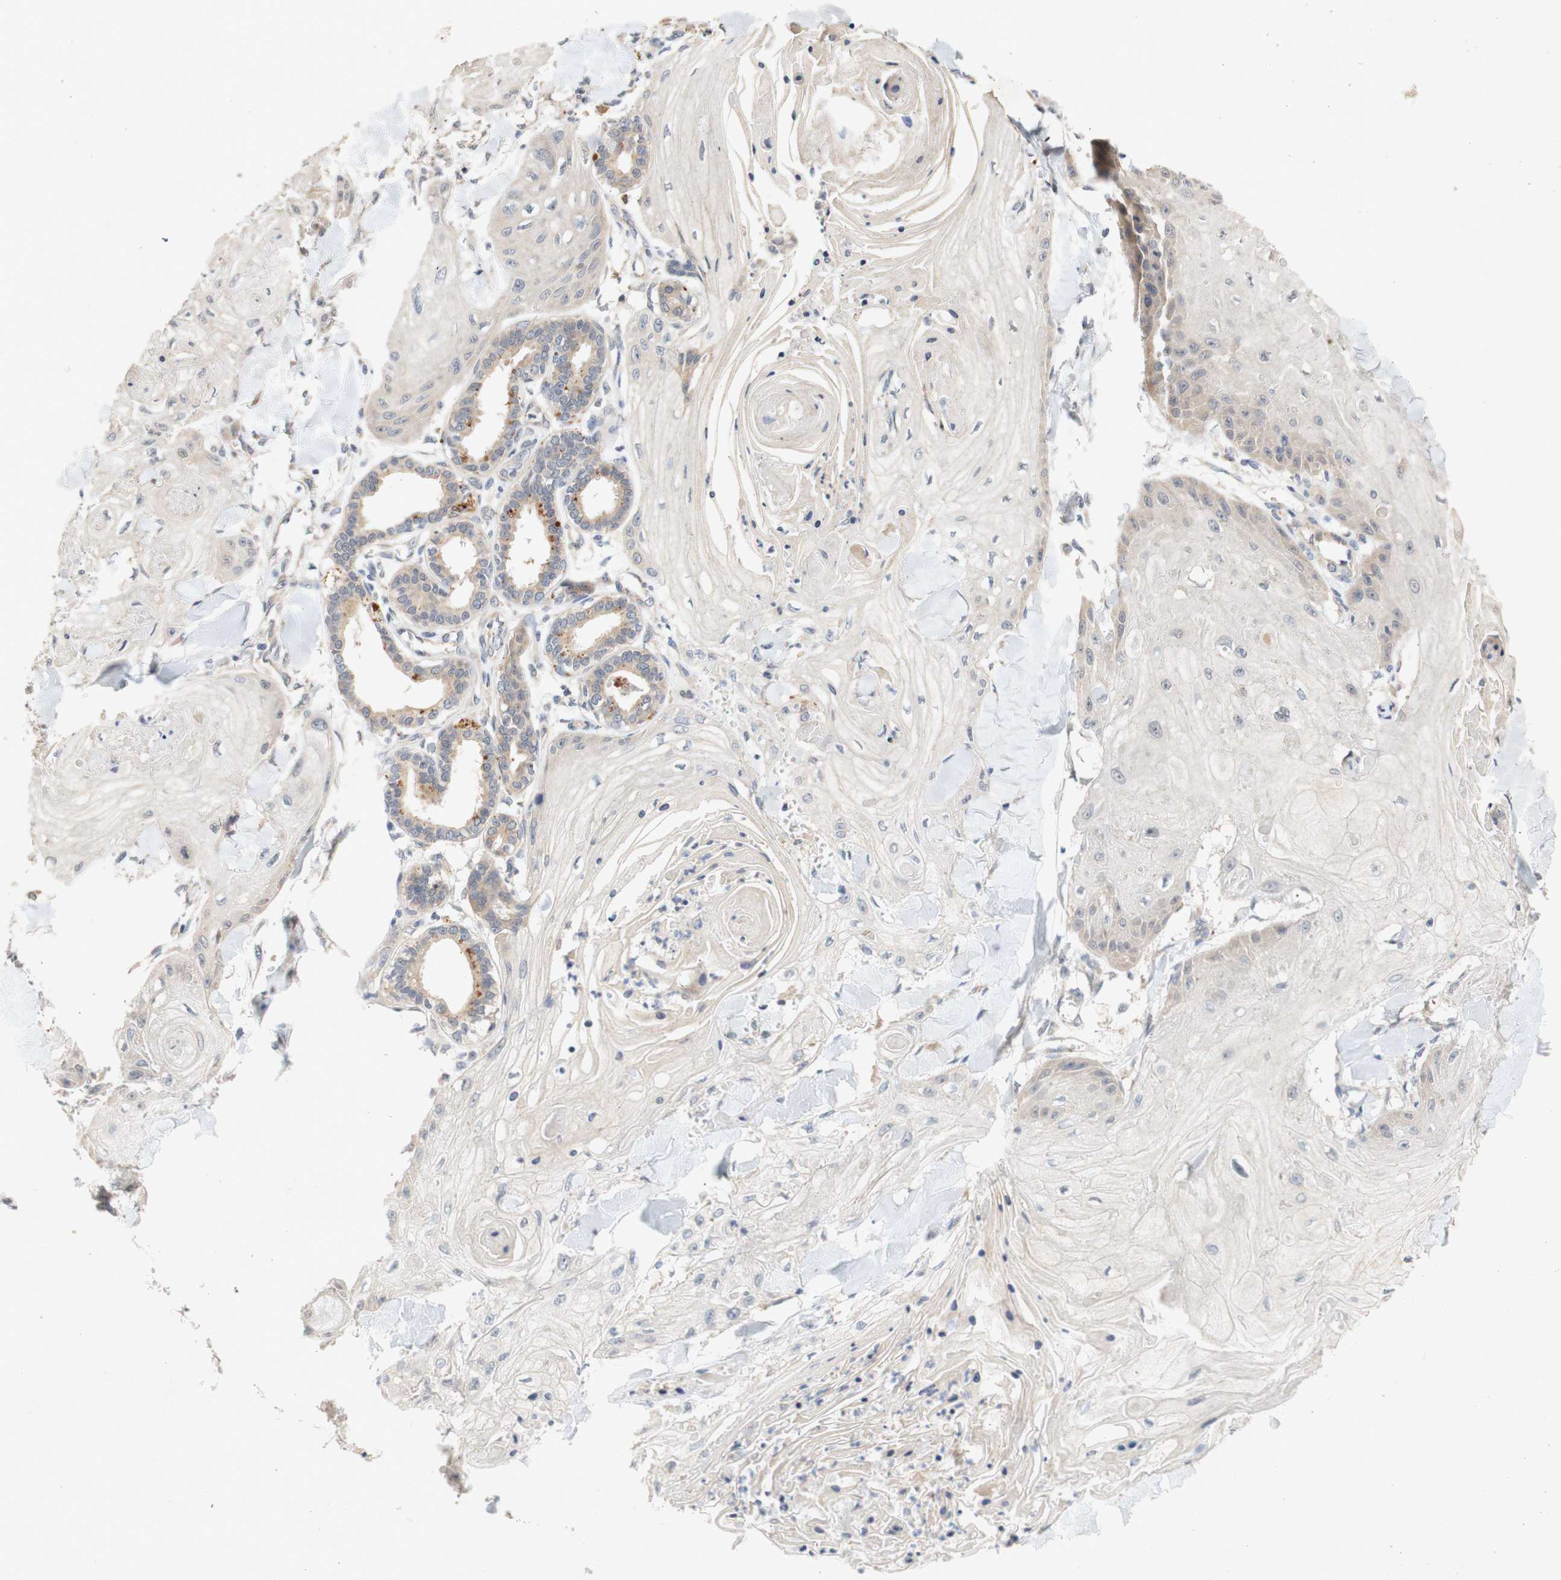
{"staining": {"intensity": "weak", "quantity": ">75%", "location": "cytoplasmic/membranous"}, "tissue": "skin cancer", "cell_type": "Tumor cells", "image_type": "cancer", "snomed": [{"axis": "morphology", "description": "Squamous cell carcinoma, NOS"}, {"axis": "topography", "description": "Skin"}], "caption": "There is low levels of weak cytoplasmic/membranous positivity in tumor cells of skin squamous cell carcinoma, as demonstrated by immunohistochemical staining (brown color).", "gene": "PIN1", "patient": {"sex": "male", "age": 74}}